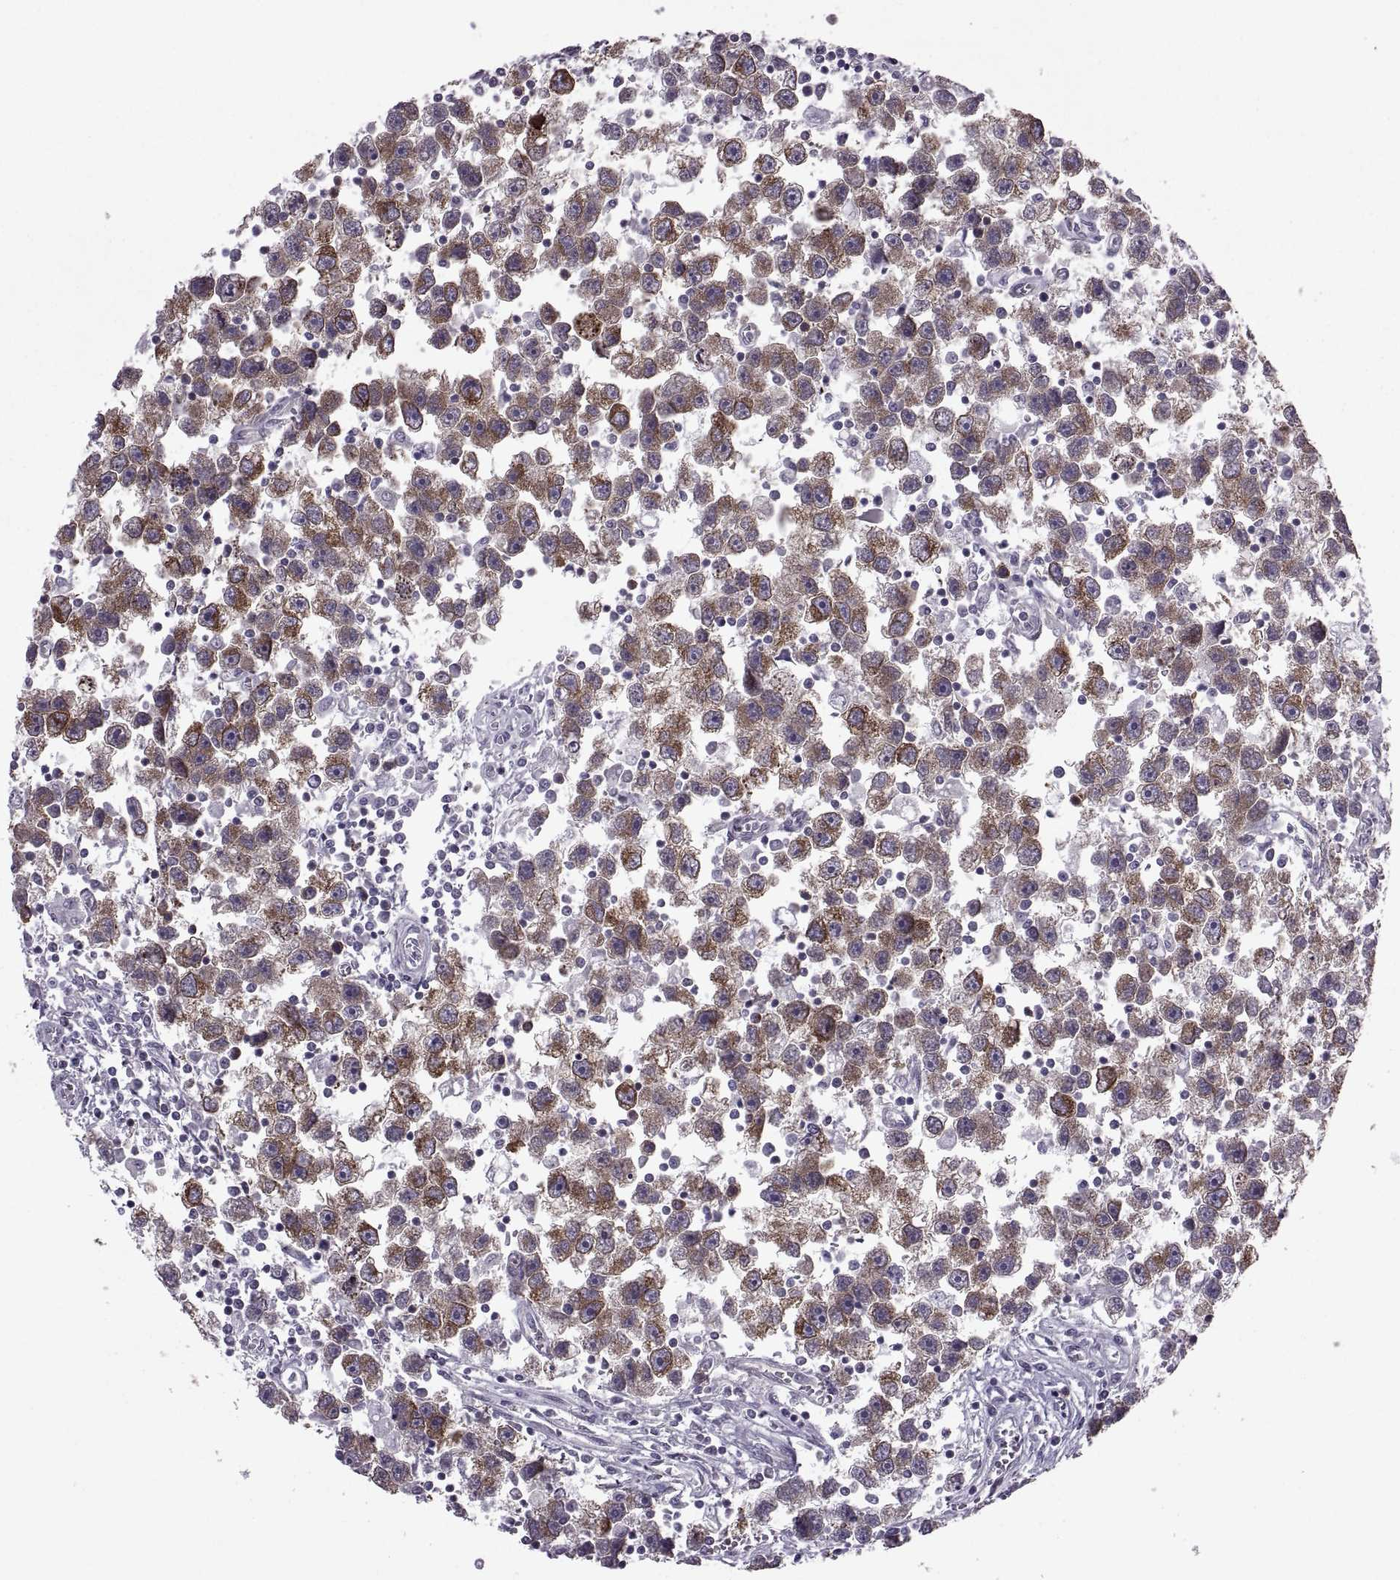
{"staining": {"intensity": "strong", "quantity": ">75%", "location": "cytoplasmic/membranous"}, "tissue": "testis cancer", "cell_type": "Tumor cells", "image_type": "cancer", "snomed": [{"axis": "morphology", "description": "Seminoma, NOS"}, {"axis": "topography", "description": "Testis"}], "caption": "Testis cancer tissue exhibits strong cytoplasmic/membranous positivity in approximately >75% of tumor cells", "gene": "PABPC1", "patient": {"sex": "male", "age": 30}}